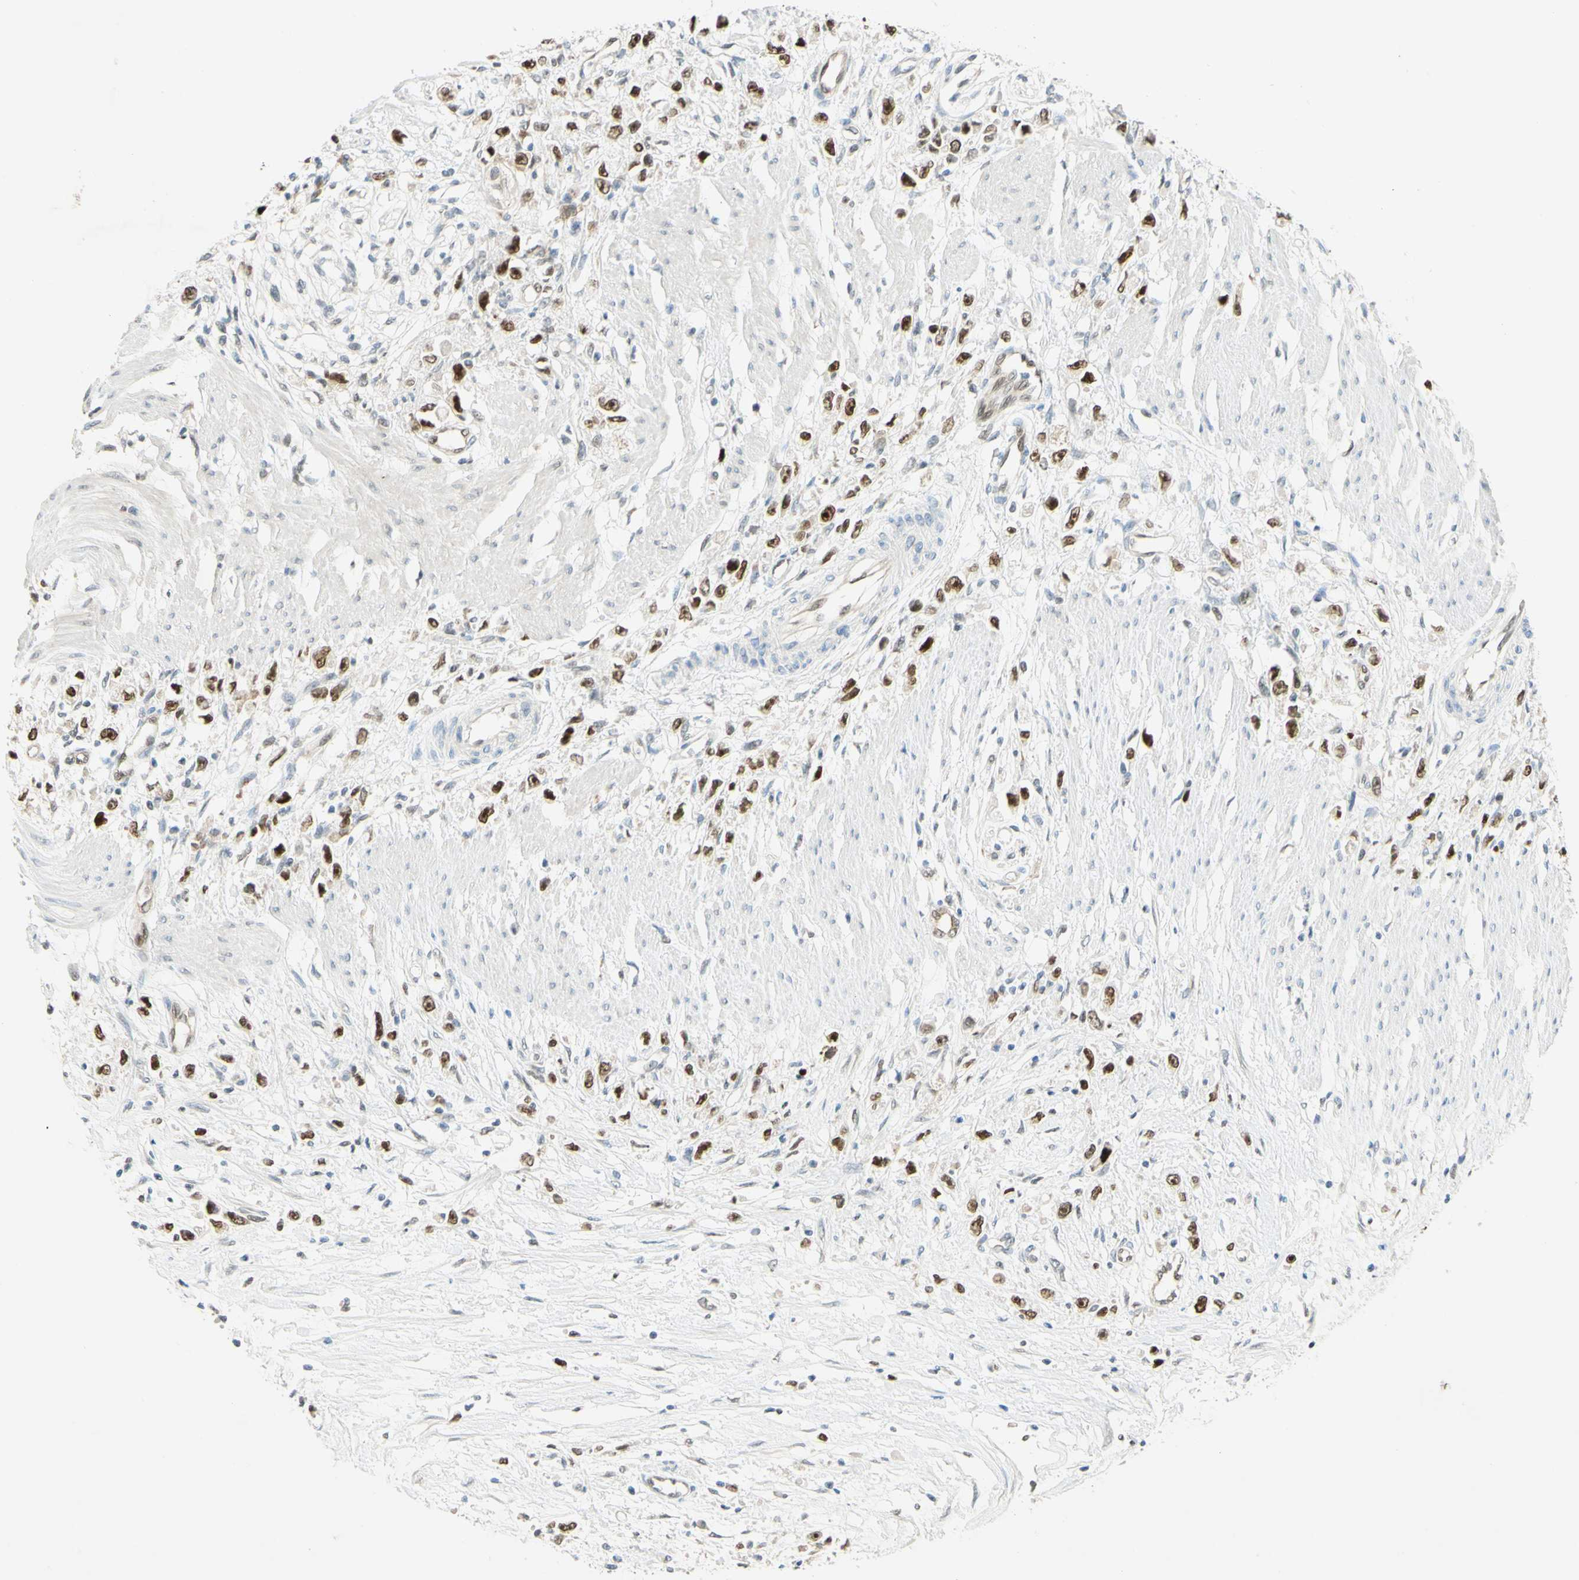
{"staining": {"intensity": "moderate", "quantity": "25%-75%", "location": "nuclear"}, "tissue": "stomach cancer", "cell_type": "Tumor cells", "image_type": "cancer", "snomed": [{"axis": "morphology", "description": "Adenocarcinoma, NOS"}, {"axis": "topography", "description": "Stomach"}], "caption": "This is a histology image of IHC staining of adenocarcinoma (stomach), which shows moderate staining in the nuclear of tumor cells.", "gene": "POLB", "patient": {"sex": "female", "age": 59}}